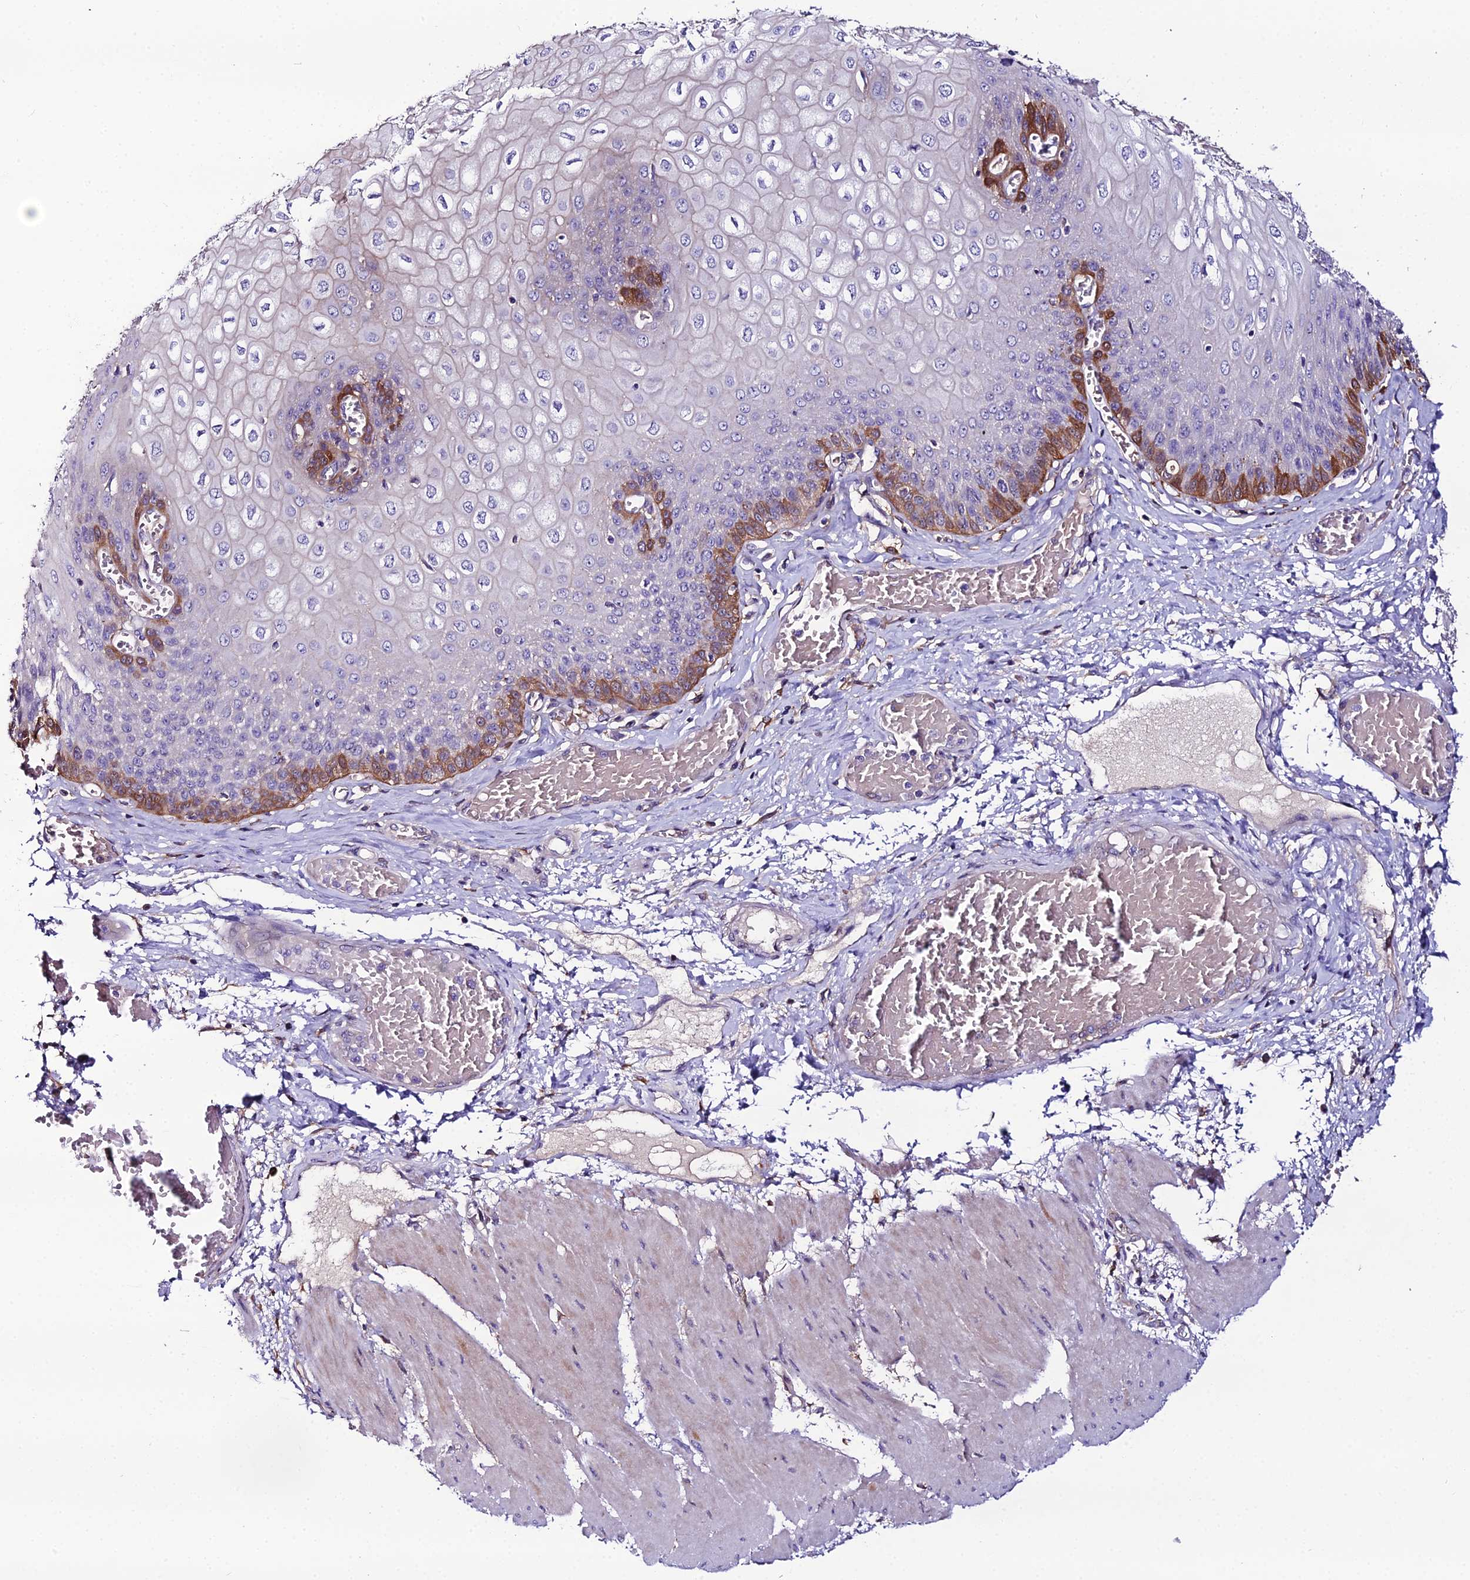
{"staining": {"intensity": "moderate", "quantity": "25%-75%", "location": "cytoplasmic/membranous"}, "tissue": "esophagus", "cell_type": "Squamous epithelial cells", "image_type": "normal", "snomed": [{"axis": "morphology", "description": "Normal tissue, NOS"}, {"axis": "topography", "description": "Esophagus"}], "caption": "Esophagus was stained to show a protein in brown. There is medium levels of moderate cytoplasmic/membranous positivity in approximately 25%-75% of squamous epithelial cells. (DAB IHC, brown staining for protein, blue staining for nuclei).", "gene": "MB21D2", "patient": {"sex": "male", "age": 60}}